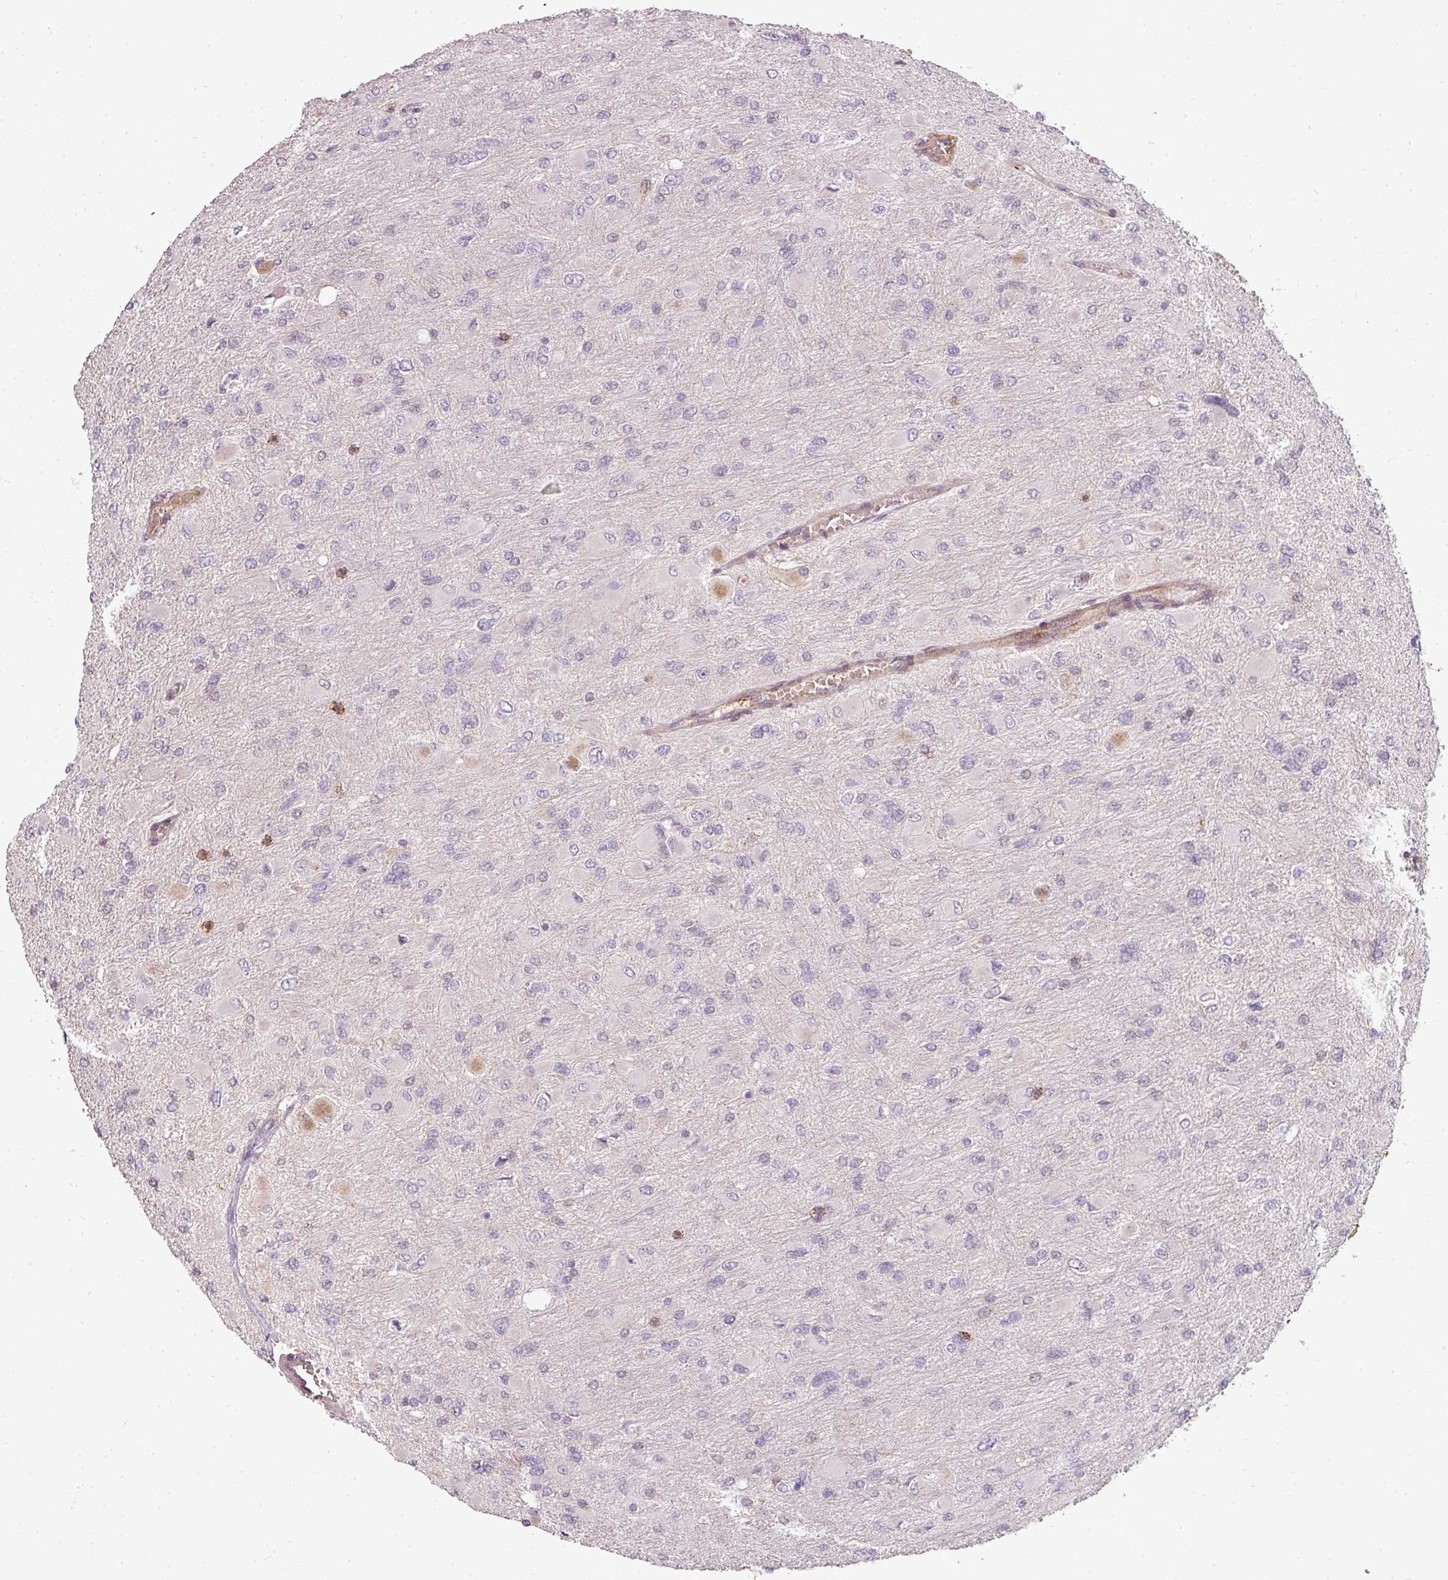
{"staining": {"intensity": "negative", "quantity": "none", "location": "none"}, "tissue": "glioma", "cell_type": "Tumor cells", "image_type": "cancer", "snomed": [{"axis": "morphology", "description": "Glioma, malignant, High grade"}, {"axis": "topography", "description": "Cerebral cortex"}], "caption": "There is no significant positivity in tumor cells of glioma.", "gene": "CLIC1", "patient": {"sex": "female", "age": 36}}